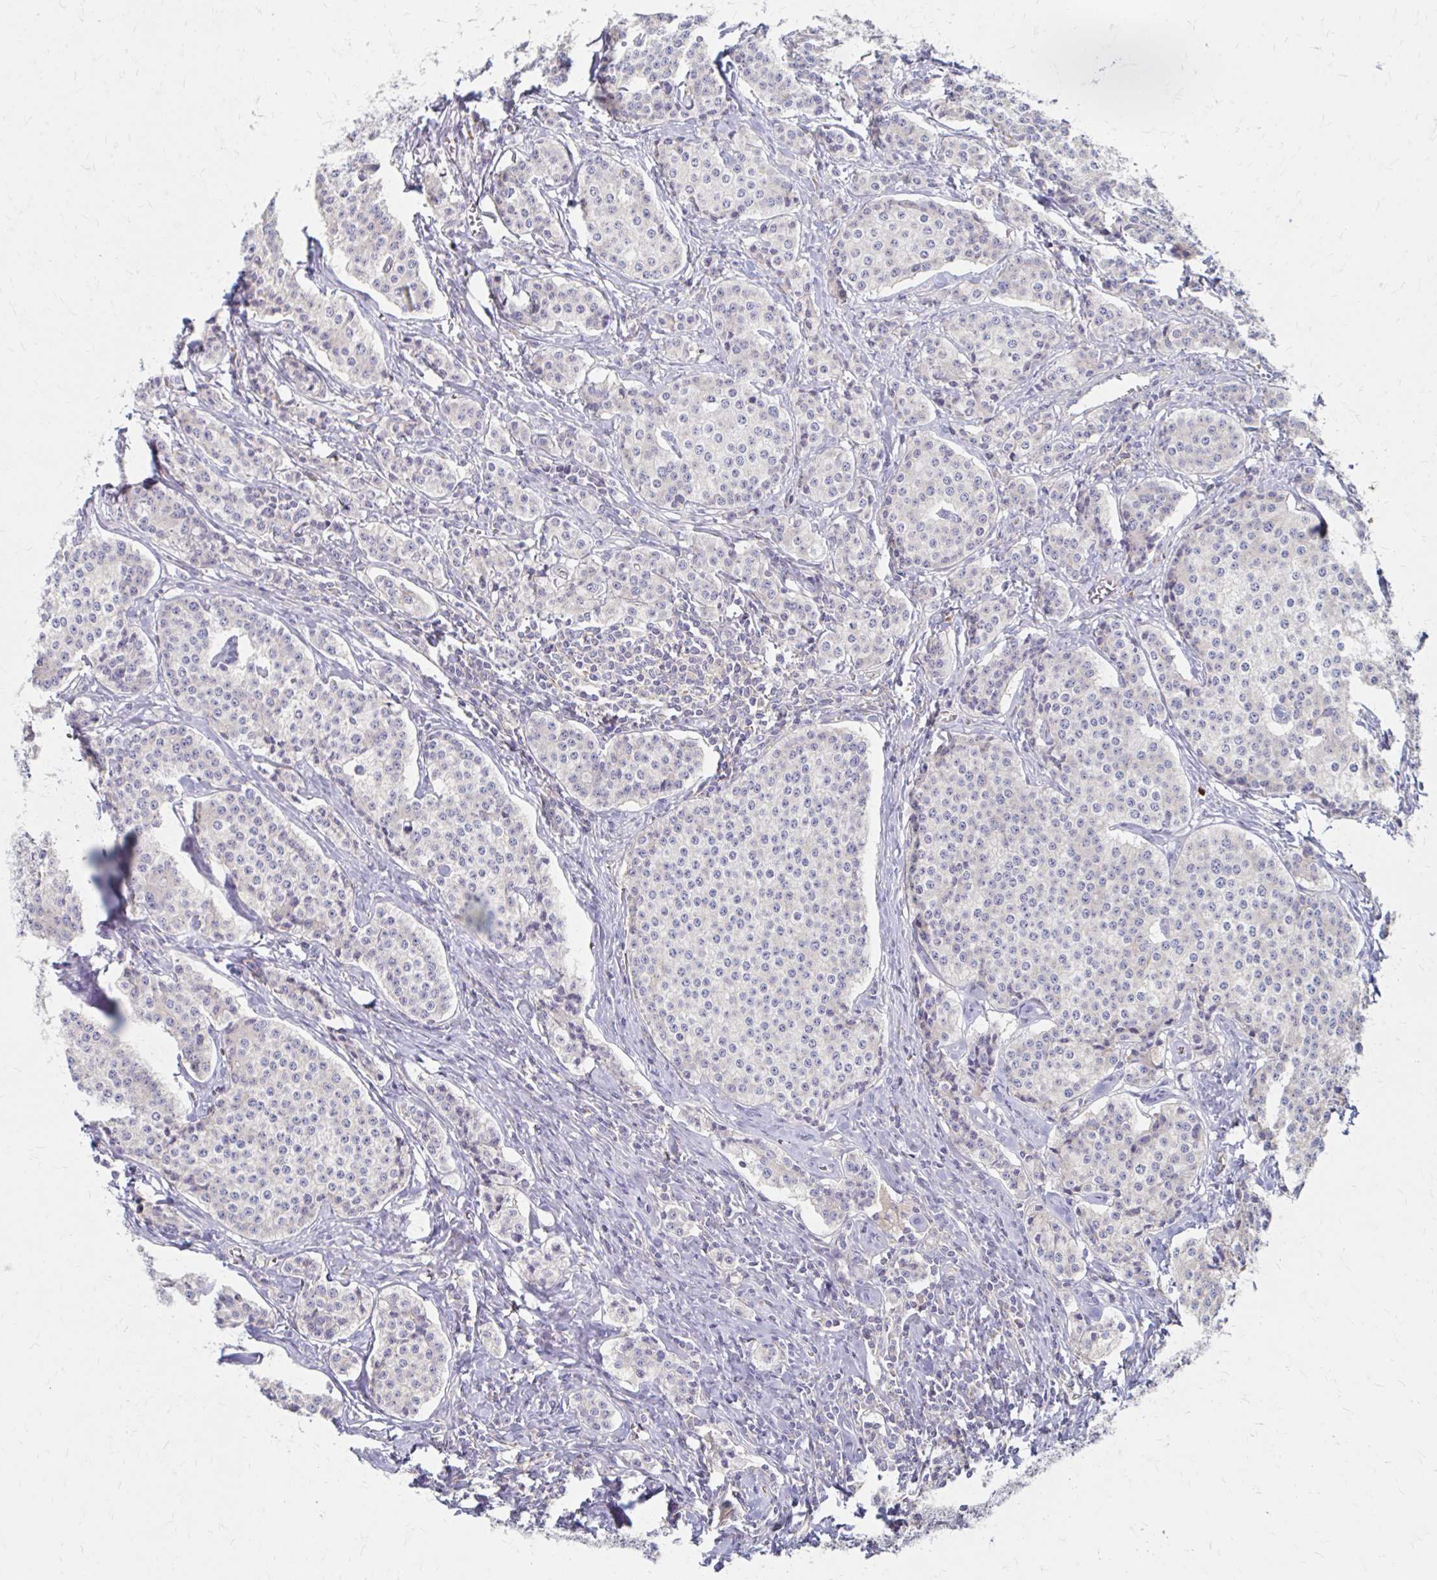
{"staining": {"intensity": "negative", "quantity": "none", "location": "none"}, "tissue": "carcinoid", "cell_type": "Tumor cells", "image_type": "cancer", "snomed": [{"axis": "morphology", "description": "Carcinoid, malignant, NOS"}, {"axis": "topography", "description": "Small intestine"}], "caption": "The micrograph demonstrates no significant positivity in tumor cells of malignant carcinoid.", "gene": "RPL27A", "patient": {"sex": "female", "age": 64}}